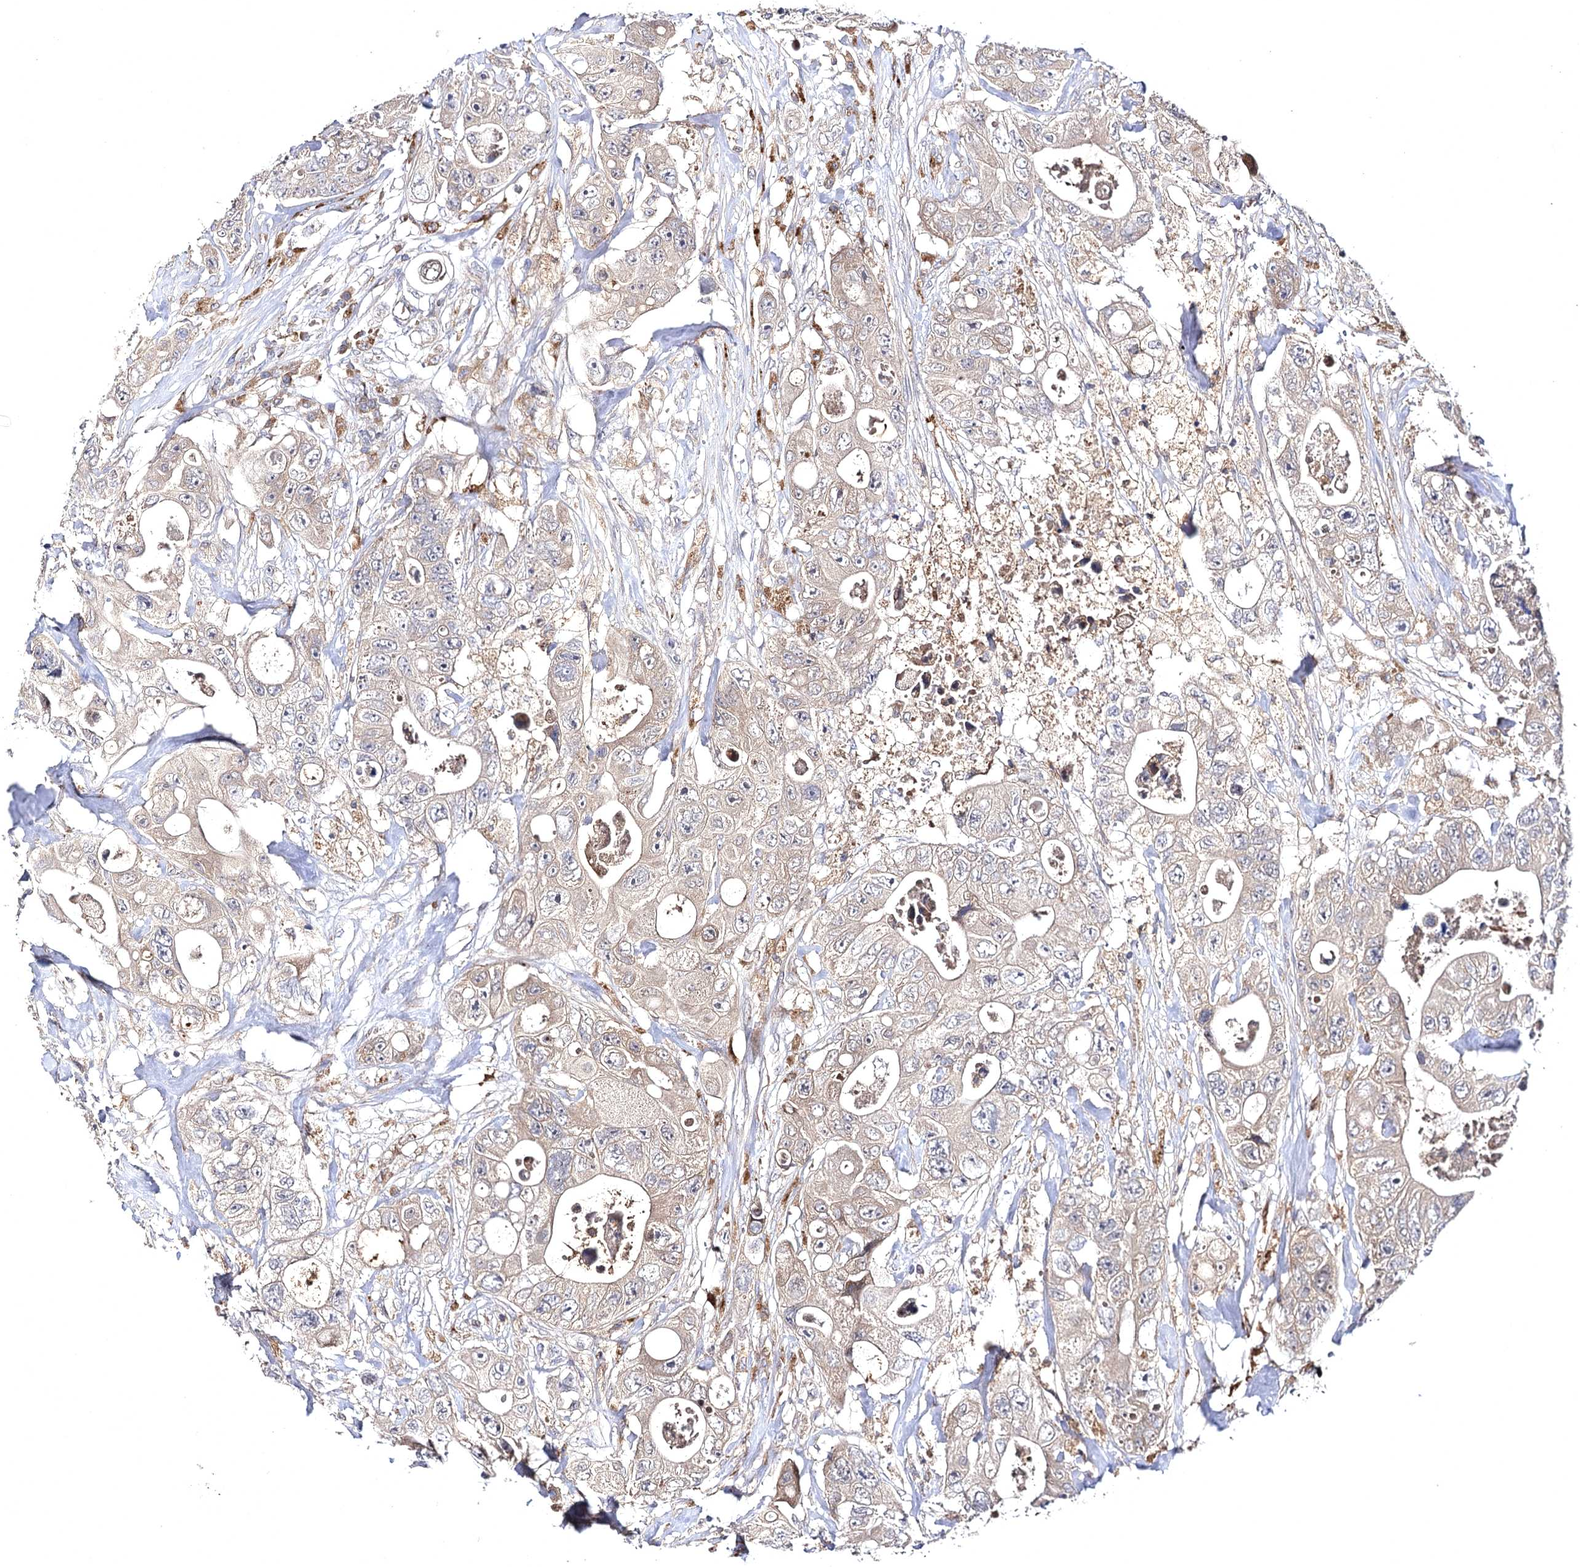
{"staining": {"intensity": "weak", "quantity": ">75%", "location": "cytoplasmic/membranous"}, "tissue": "colorectal cancer", "cell_type": "Tumor cells", "image_type": "cancer", "snomed": [{"axis": "morphology", "description": "Adenocarcinoma, NOS"}, {"axis": "topography", "description": "Colon"}], "caption": "Protein staining of adenocarcinoma (colorectal) tissue reveals weak cytoplasmic/membranous positivity in approximately >75% of tumor cells.", "gene": "BCR", "patient": {"sex": "female", "age": 46}}